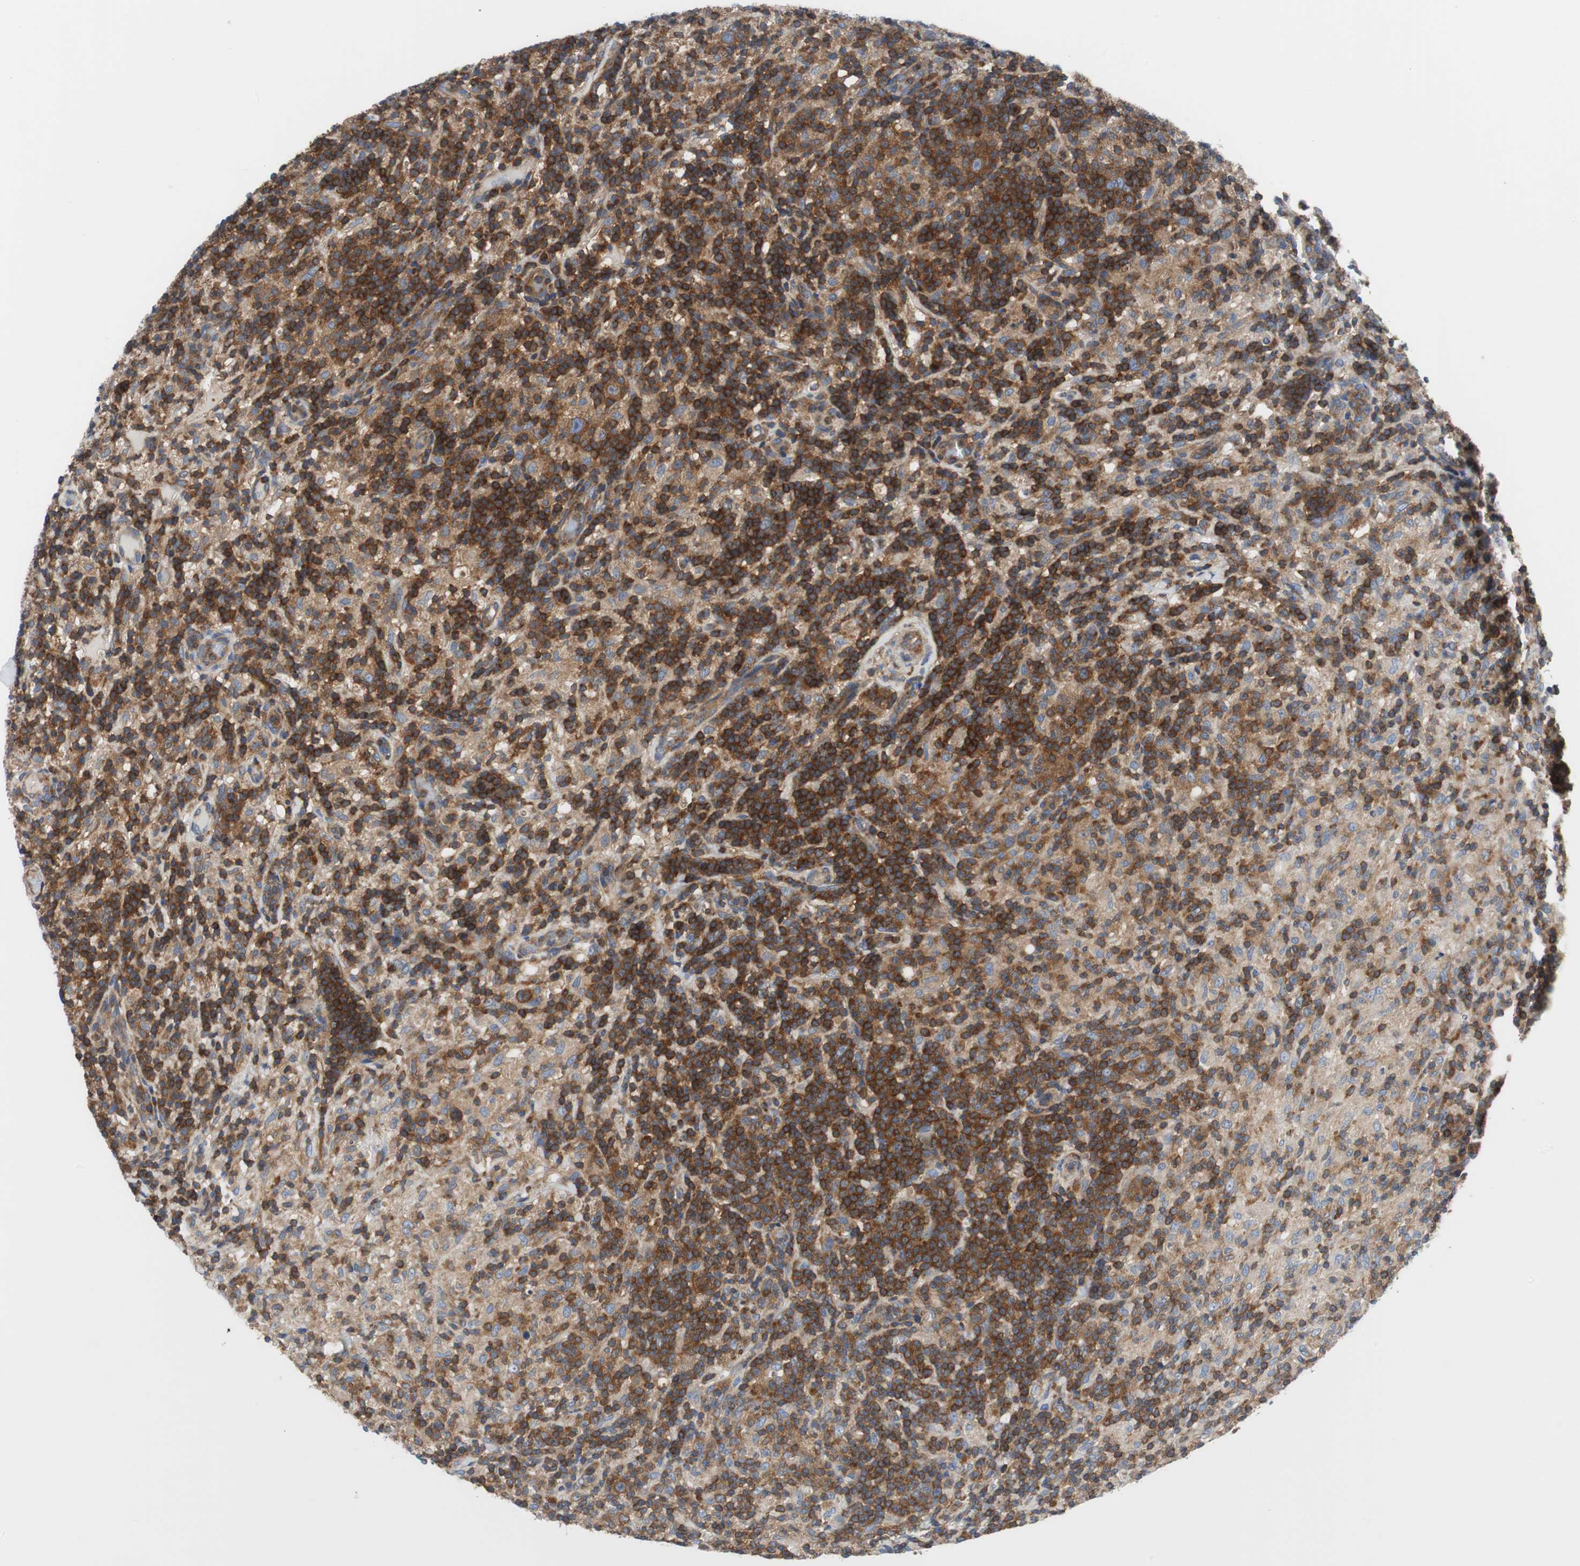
{"staining": {"intensity": "strong", "quantity": ">75%", "location": "cytoplasmic/membranous"}, "tissue": "lymphoma", "cell_type": "Tumor cells", "image_type": "cancer", "snomed": [{"axis": "morphology", "description": "Hodgkin's disease, NOS"}, {"axis": "topography", "description": "Lymph node"}], "caption": "Hodgkin's disease stained for a protein (brown) demonstrates strong cytoplasmic/membranous positive staining in about >75% of tumor cells.", "gene": "BRAF", "patient": {"sex": "male", "age": 70}}